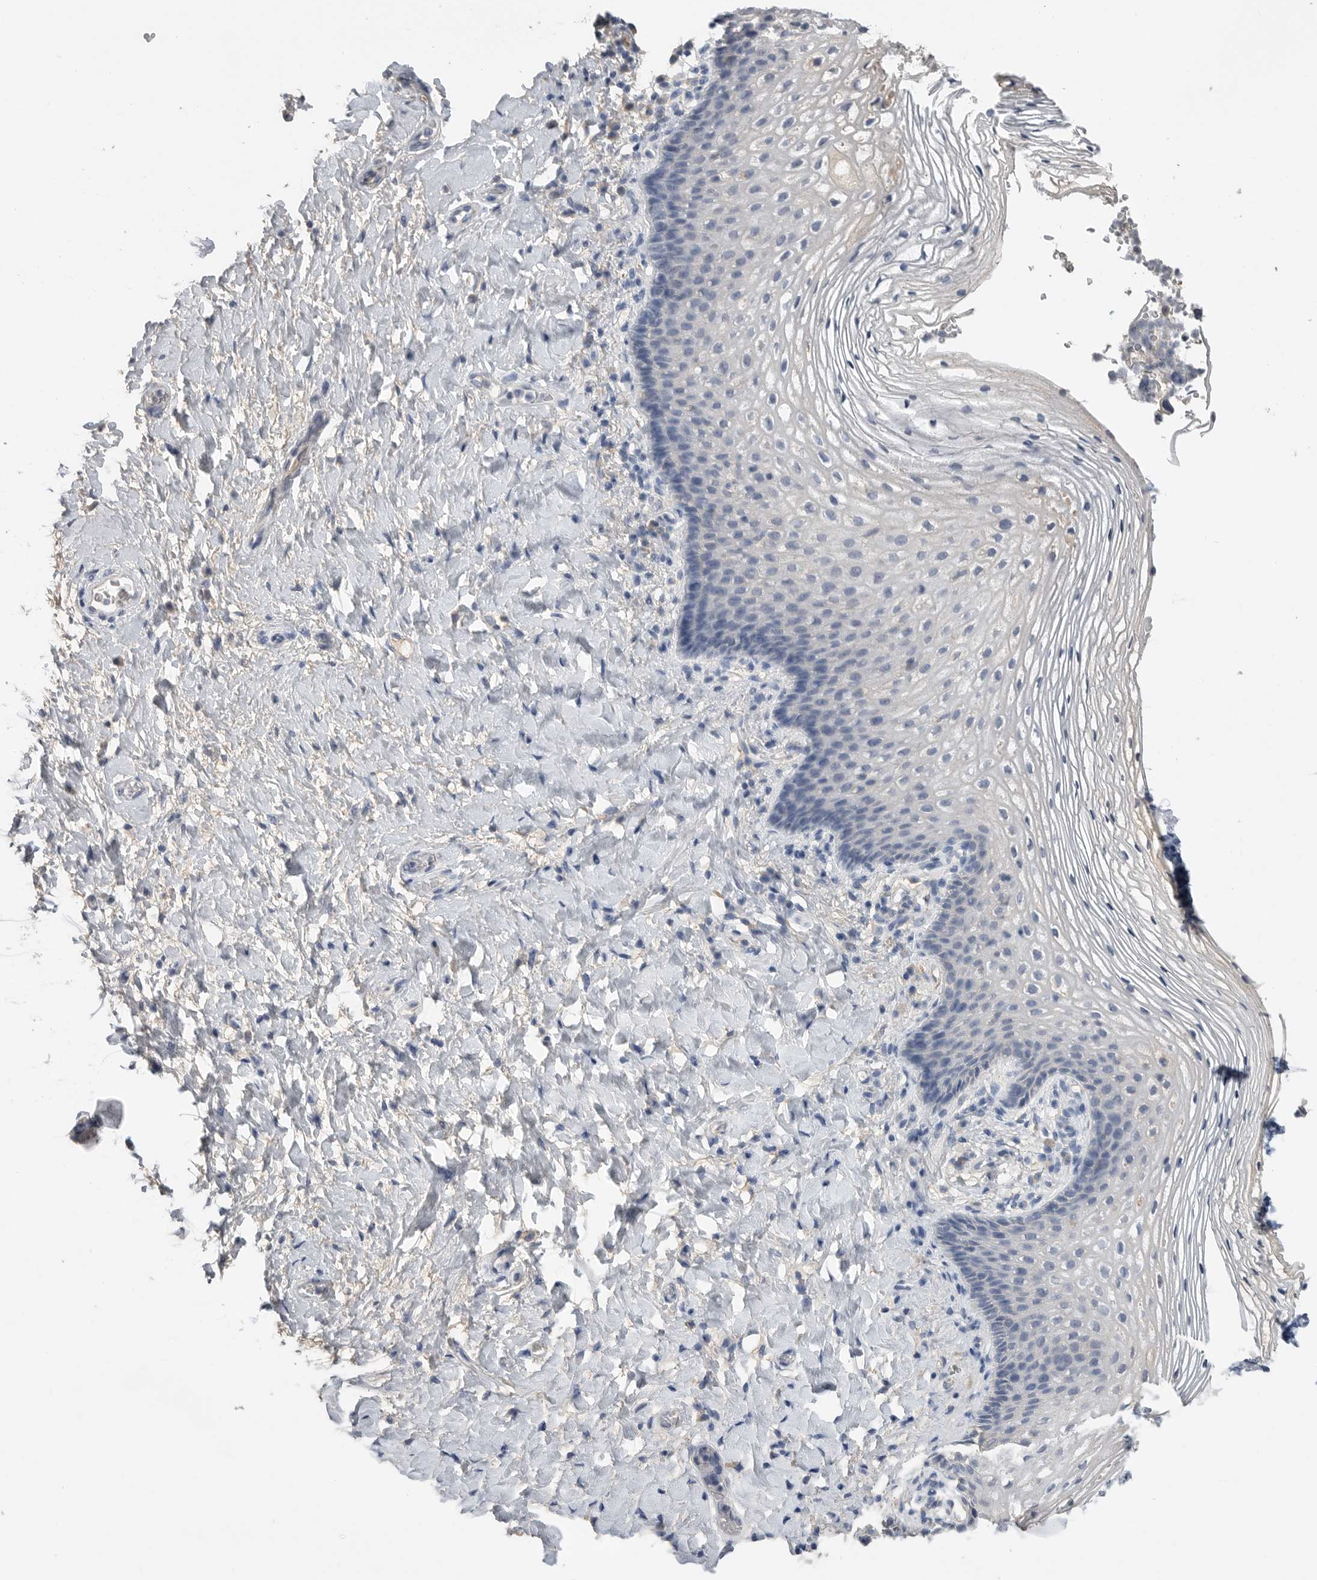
{"staining": {"intensity": "negative", "quantity": "none", "location": "none"}, "tissue": "vagina", "cell_type": "Squamous epithelial cells", "image_type": "normal", "snomed": [{"axis": "morphology", "description": "Normal tissue, NOS"}, {"axis": "topography", "description": "Vagina"}], "caption": "The histopathology image reveals no staining of squamous epithelial cells in normal vagina.", "gene": "FABP6", "patient": {"sex": "female", "age": 60}}